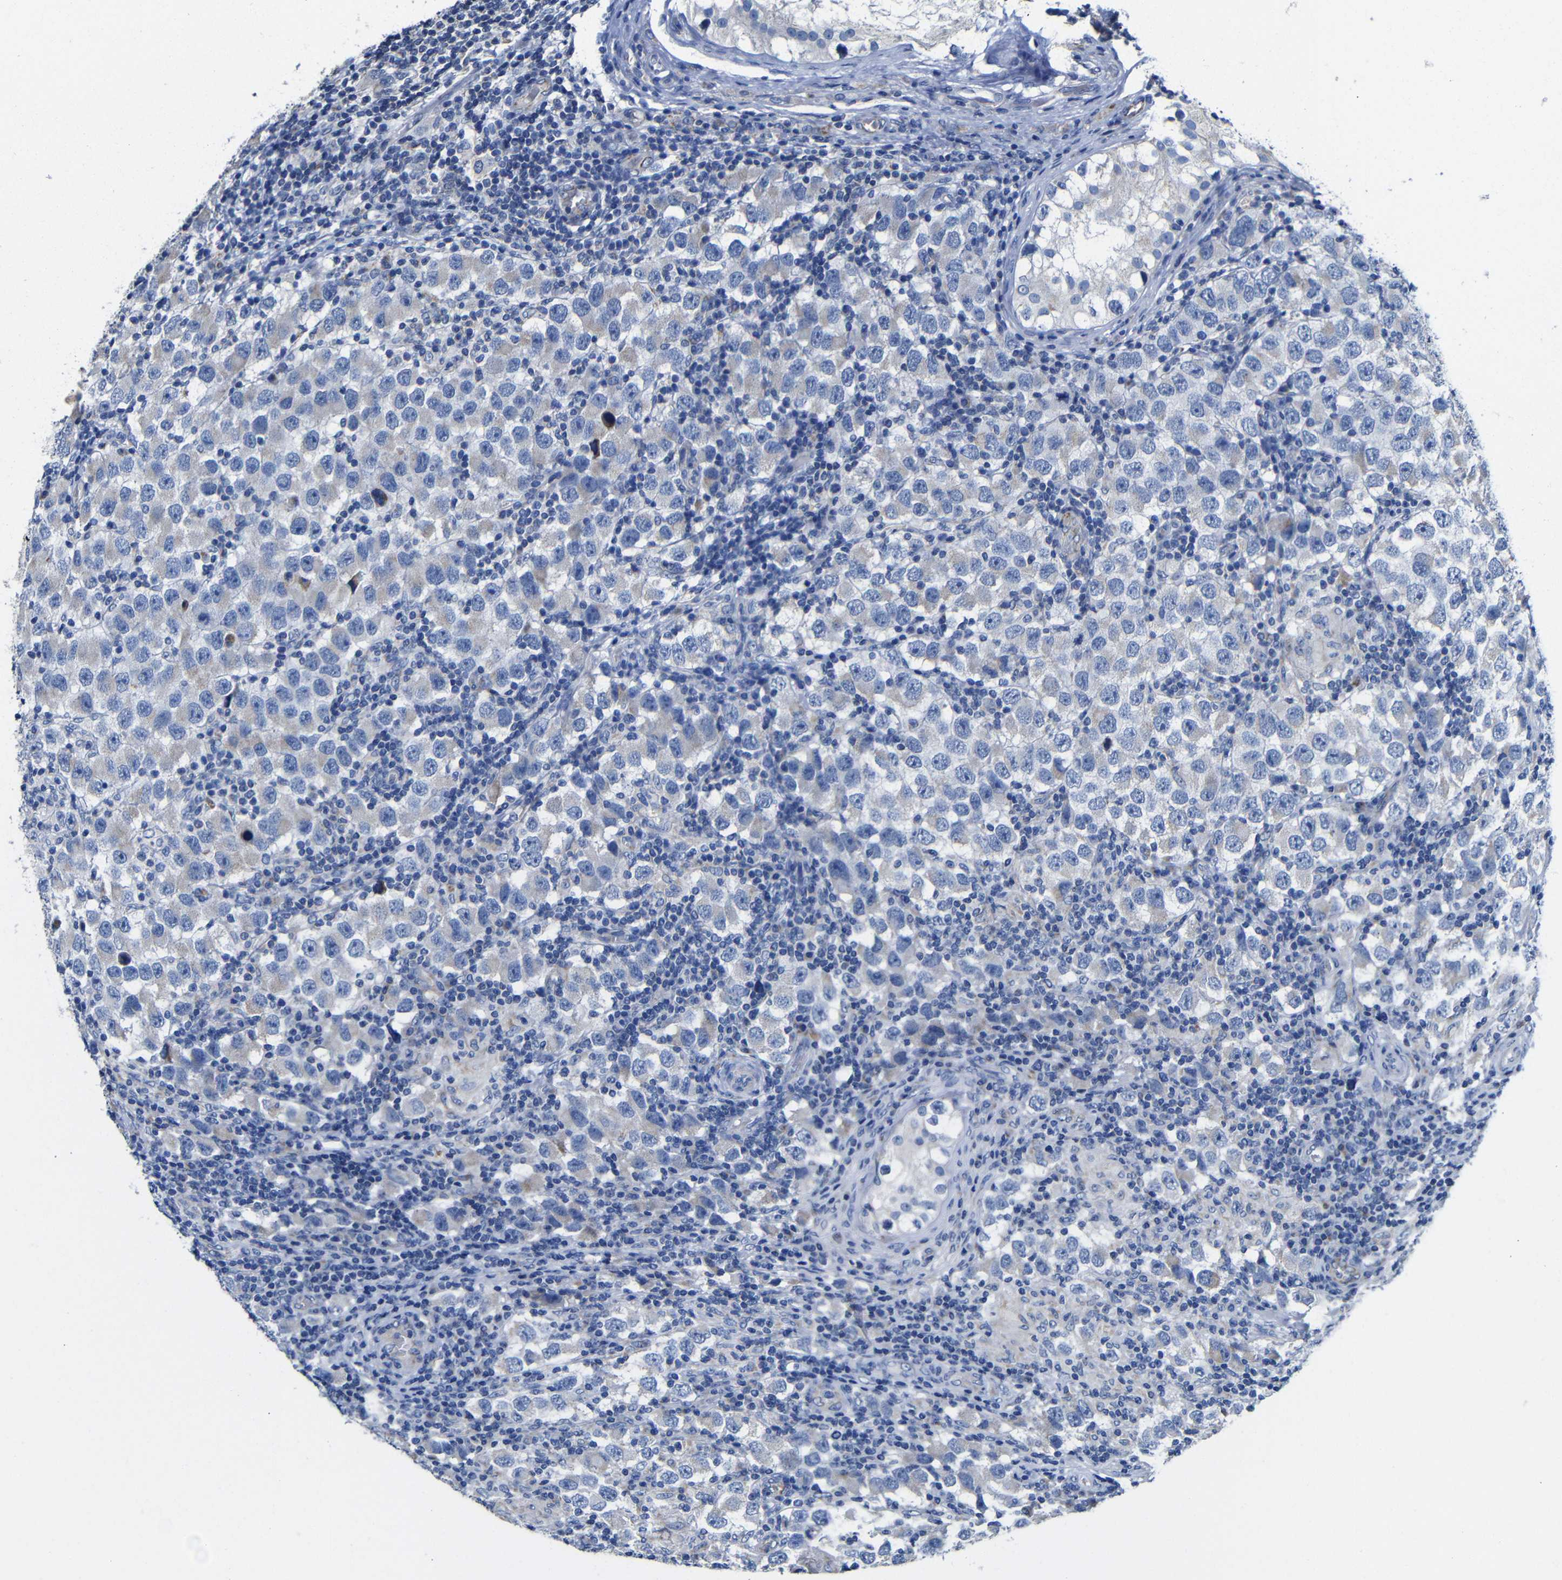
{"staining": {"intensity": "negative", "quantity": "none", "location": "none"}, "tissue": "testis cancer", "cell_type": "Tumor cells", "image_type": "cancer", "snomed": [{"axis": "morphology", "description": "Carcinoma, Embryonal, NOS"}, {"axis": "topography", "description": "Testis"}], "caption": "Histopathology image shows no protein expression in tumor cells of testis cancer (embryonal carcinoma) tissue. Nuclei are stained in blue.", "gene": "MAOA", "patient": {"sex": "male", "age": 21}}